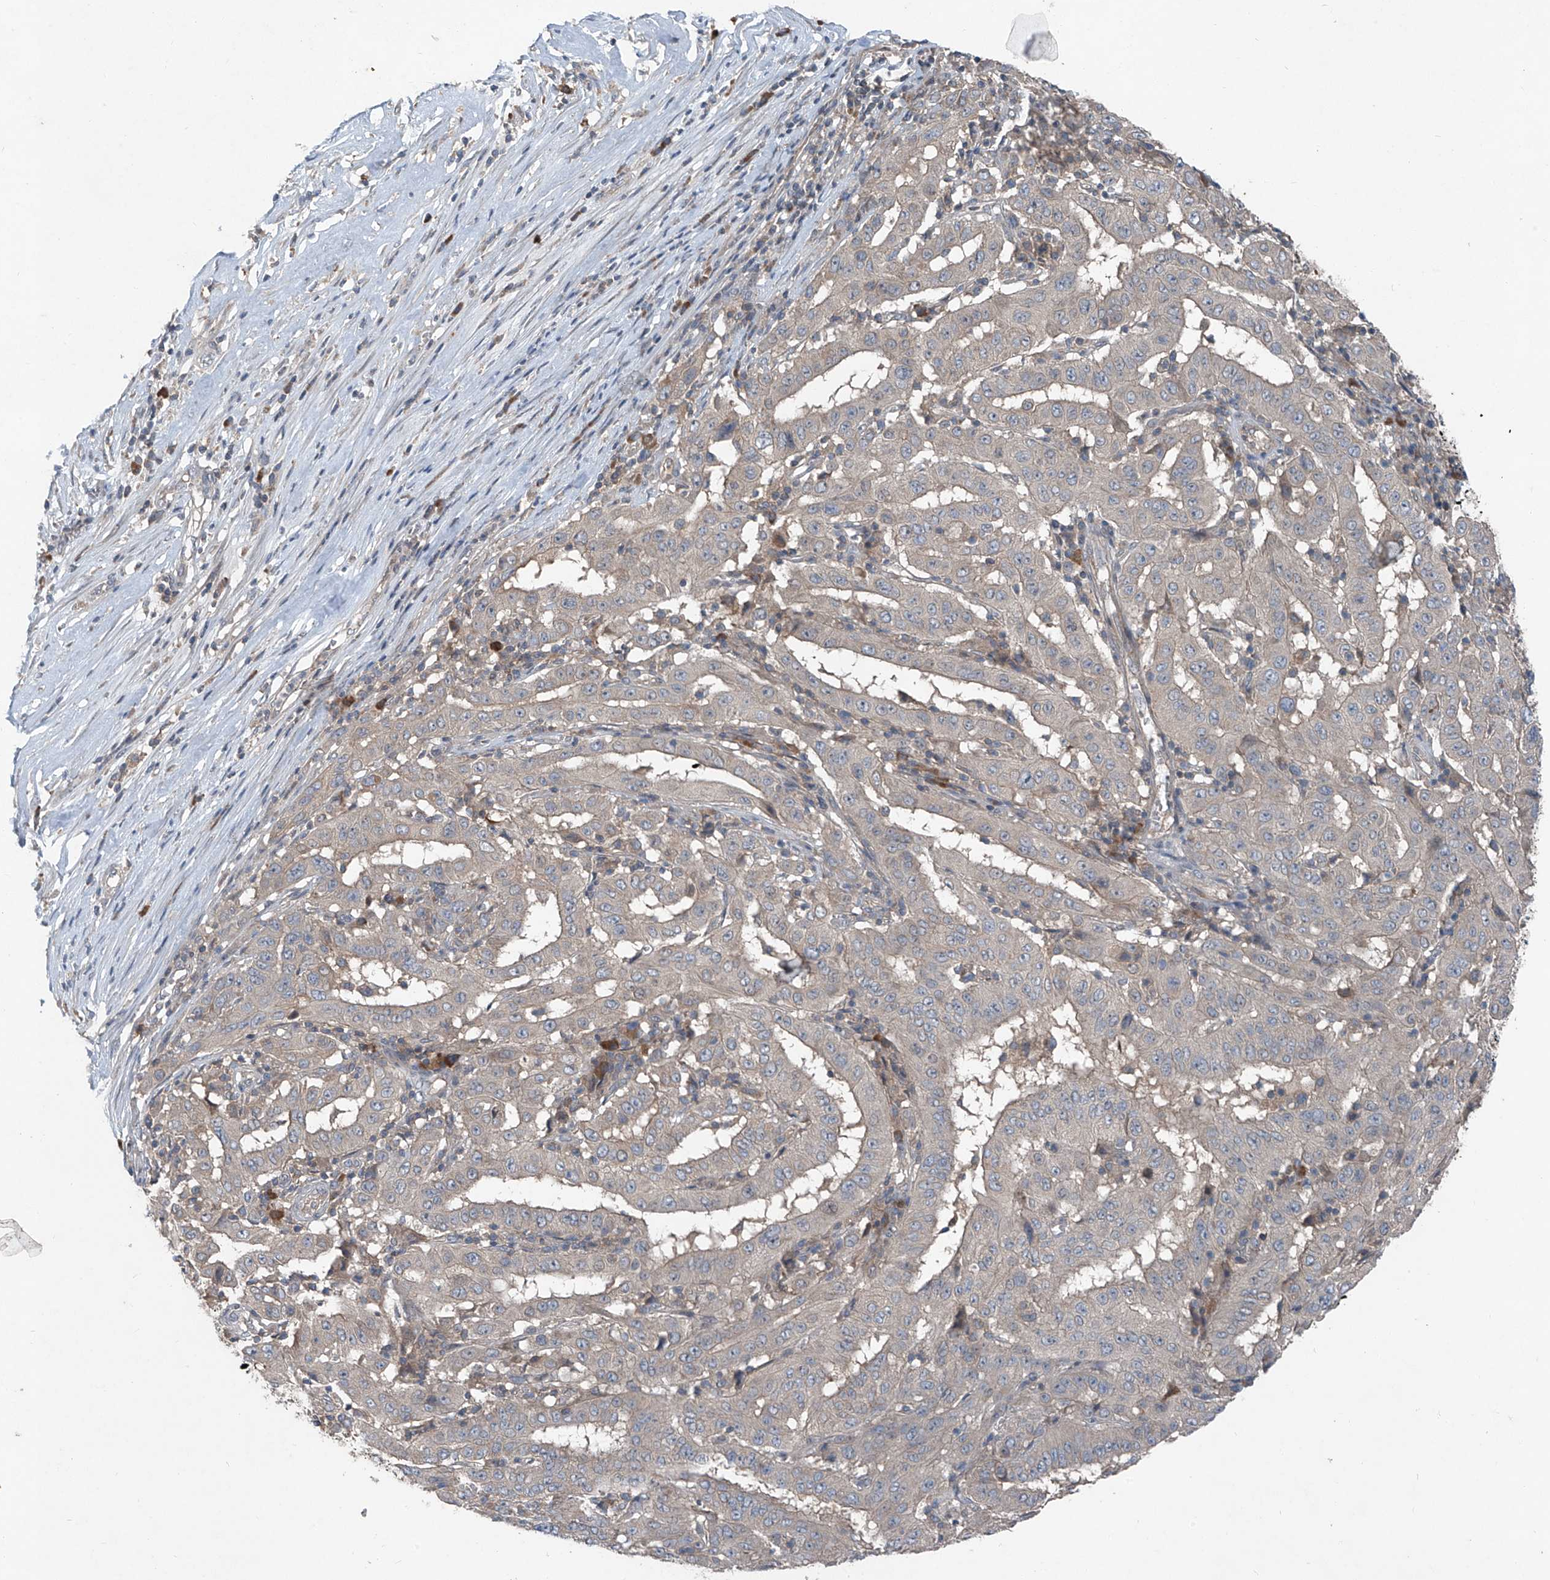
{"staining": {"intensity": "negative", "quantity": "none", "location": "none"}, "tissue": "pancreatic cancer", "cell_type": "Tumor cells", "image_type": "cancer", "snomed": [{"axis": "morphology", "description": "Adenocarcinoma, NOS"}, {"axis": "topography", "description": "Pancreas"}], "caption": "Immunohistochemistry image of human pancreatic cancer stained for a protein (brown), which reveals no expression in tumor cells.", "gene": "FOXRED2", "patient": {"sex": "male", "age": 63}}